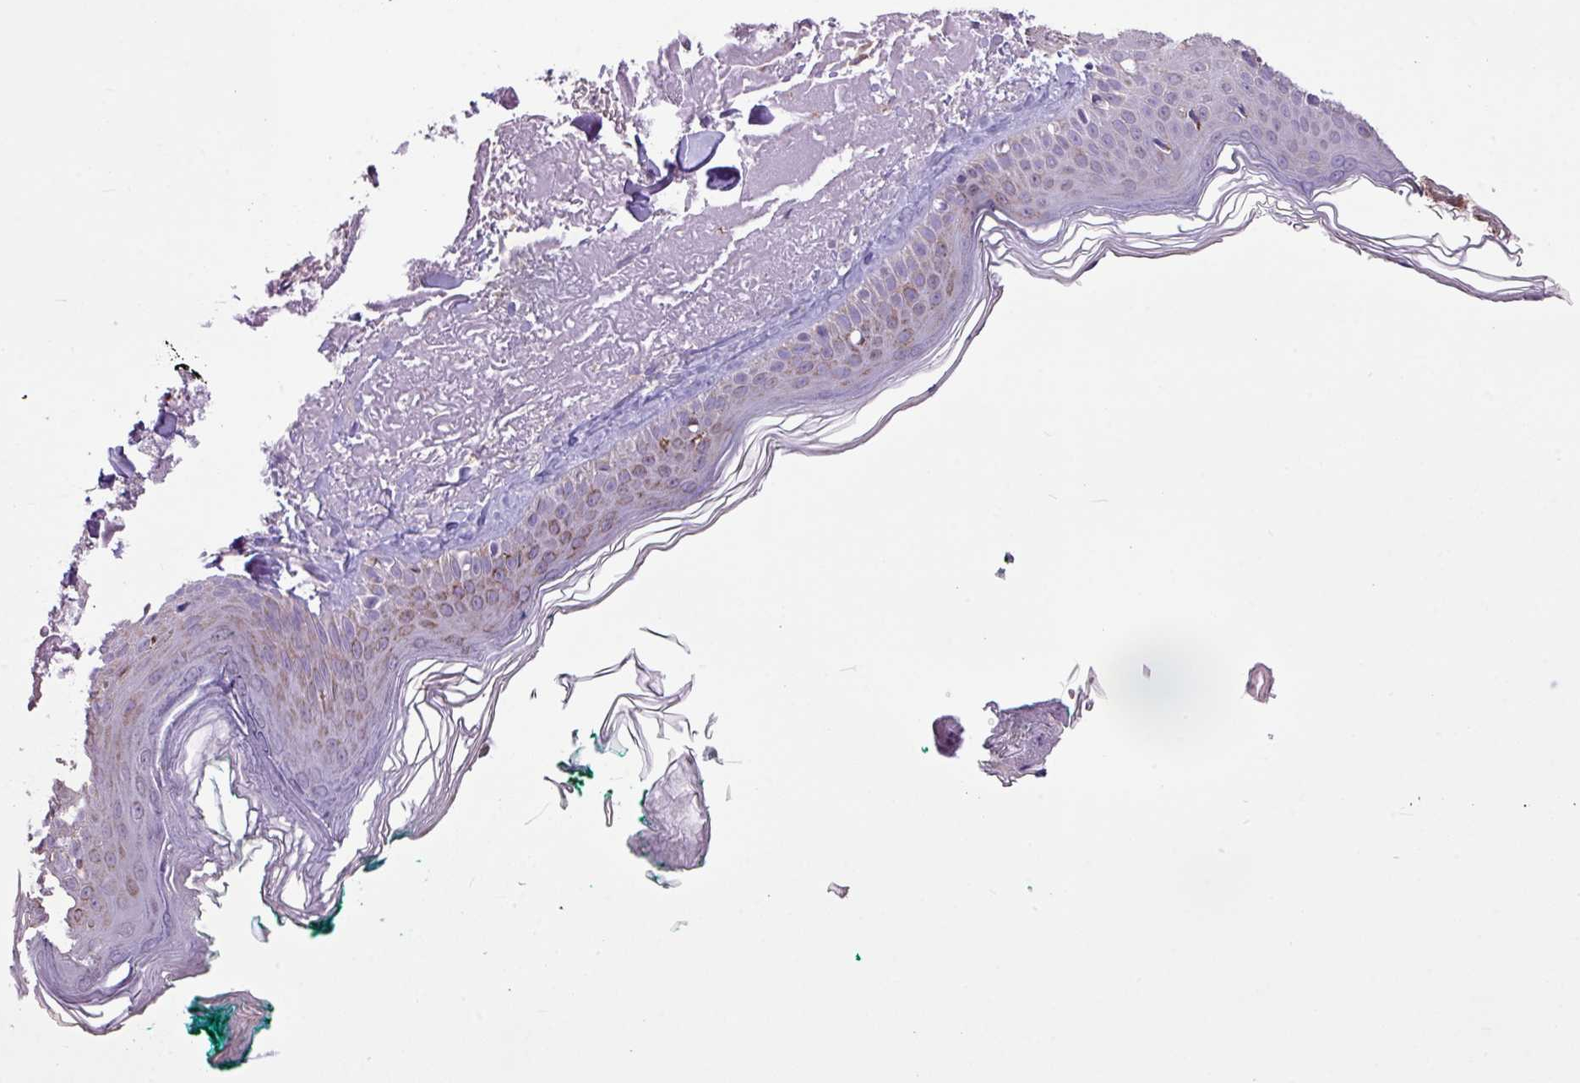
{"staining": {"intensity": "negative", "quantity": "none", "location": "none"}, "tissue": "skin", "cell_type": "Fibroblasts", "image_type": "normal", "snomed": [{"axis": "morphology", "description": "Normal tissue, NOS"}, {"axis": "morphology", "description": "Malignant melanoma, NOS"}, {"axis": "topography", "description": "Skin"}], "caption": "DAB (3,3'-diaminobenzidine) immunohistochemical staining of unremarkable human skin shows no significant expression in fibroblasts.", "gene": "ALDH2", "patient": {"sex": "male", "age": 80}}